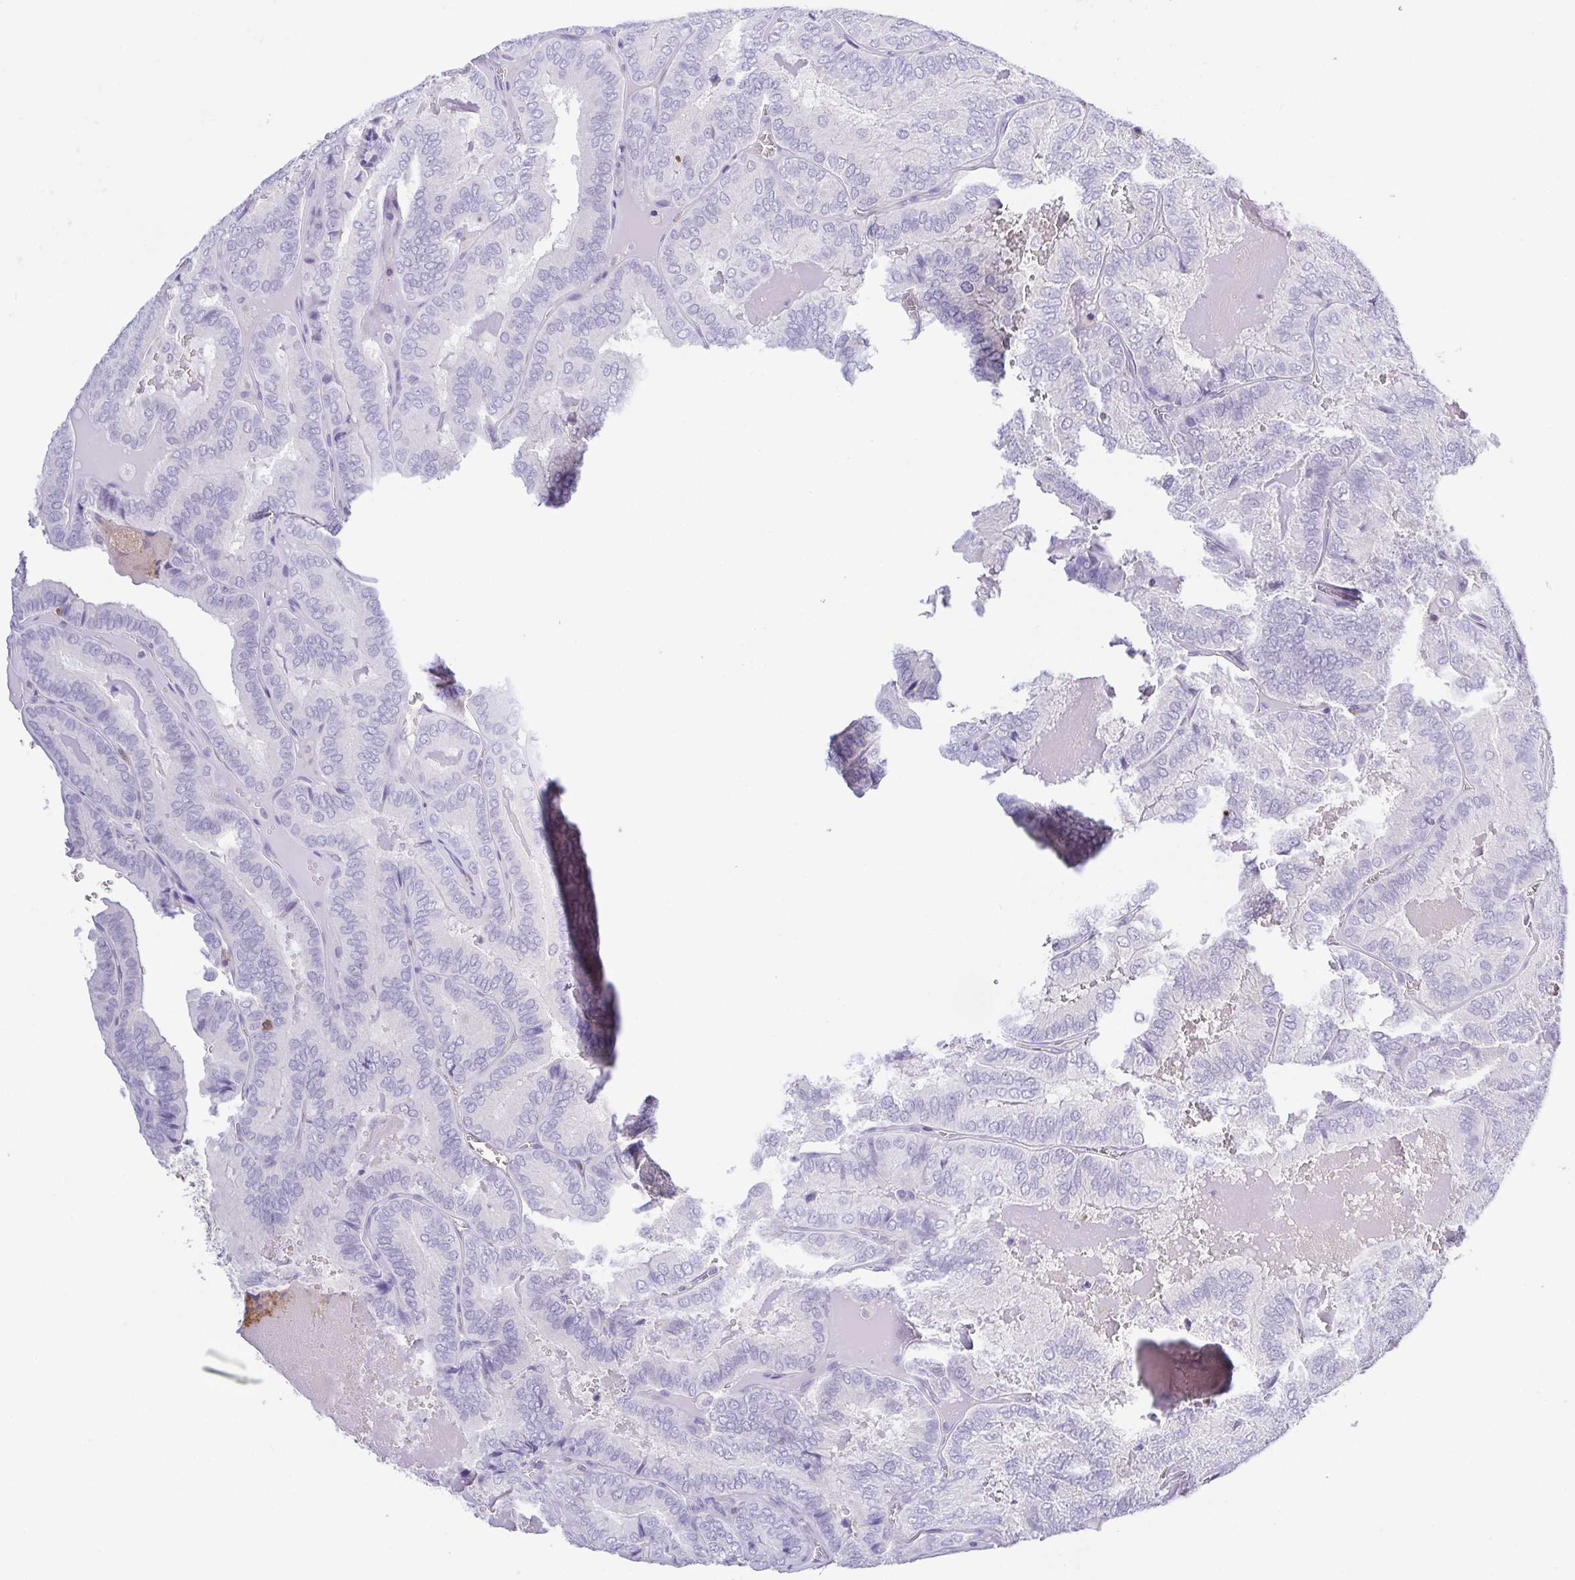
{"staining": {"intensity": "negative", "quantity": "none", "location": "none"}, "tissue": "thyroid cancer", "cell_type": "Tumor cells", "image_type": "cancer", "snomed": [{"axis": "morphology", "description": "Papillary adenocarcinoma, NOS"}, {"axis": "topography", "description": "Thyroid gland"}], "caption": "Image shows no significant protein staining in tumor cells of thyroid cancer.", "gene": "PGLYRP1", "patient": {"sex": "female", "age": 75}}